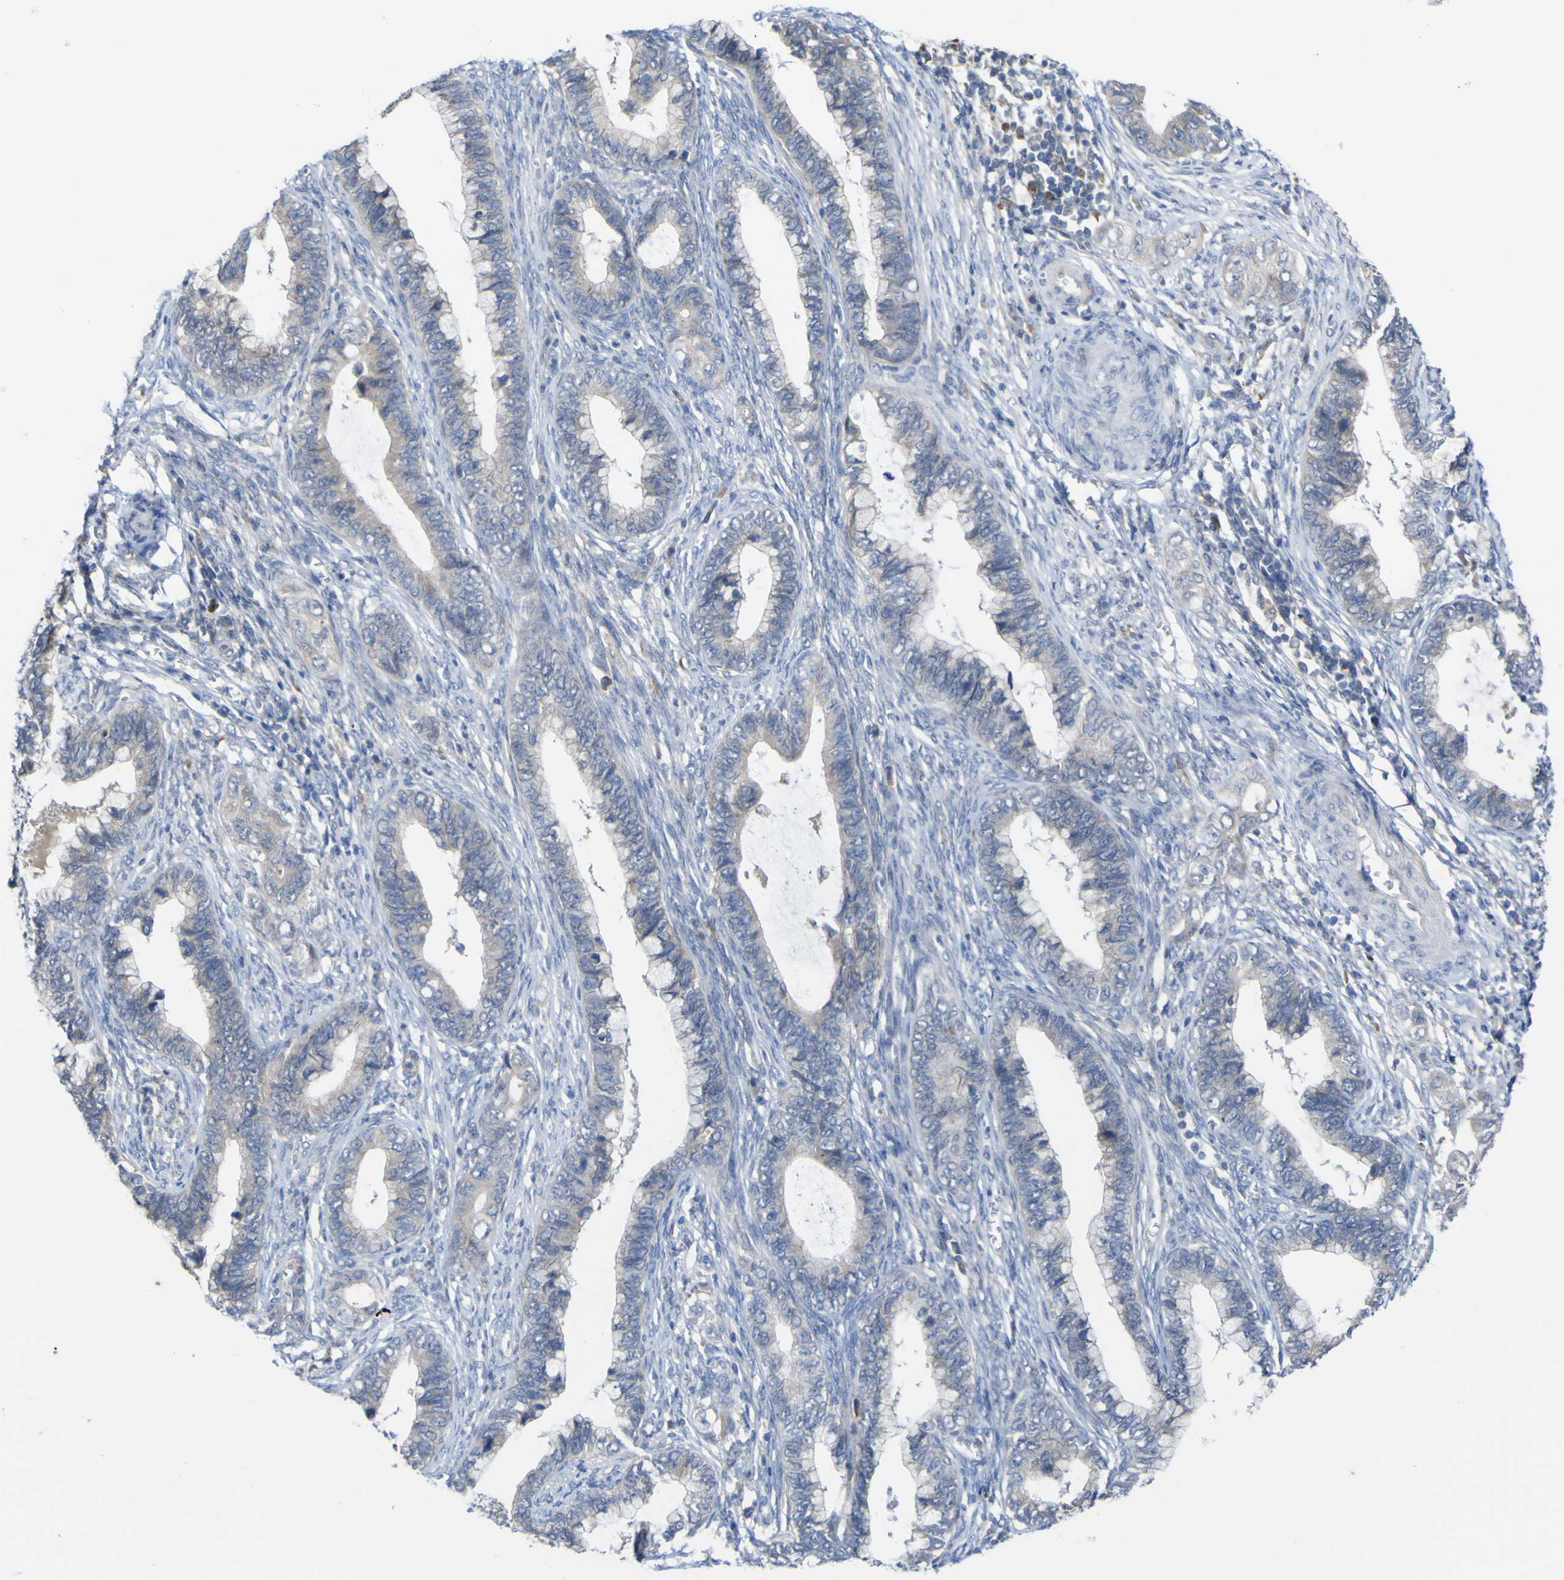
{"staining": {"intensity": "negative", "quantity": "none", "location": "none"}, "tissue": "cervical cancer", "cell_type": "Tumor cells", "image_type": "cancer", "snomed": [{"axis": "morphology", "description": "Adenocarcinoma, NOS"}, {"axis": "topography", "description": "Cervix"}], "caption": "Immunohistochemistry micrograph of human cervical cancer (adenocarcinoma) stained for a protein (brown), which displays no expression in tumor cells.", "gene": "TNFRSF11A", "patient": {"sex": "female", "age": 44}}